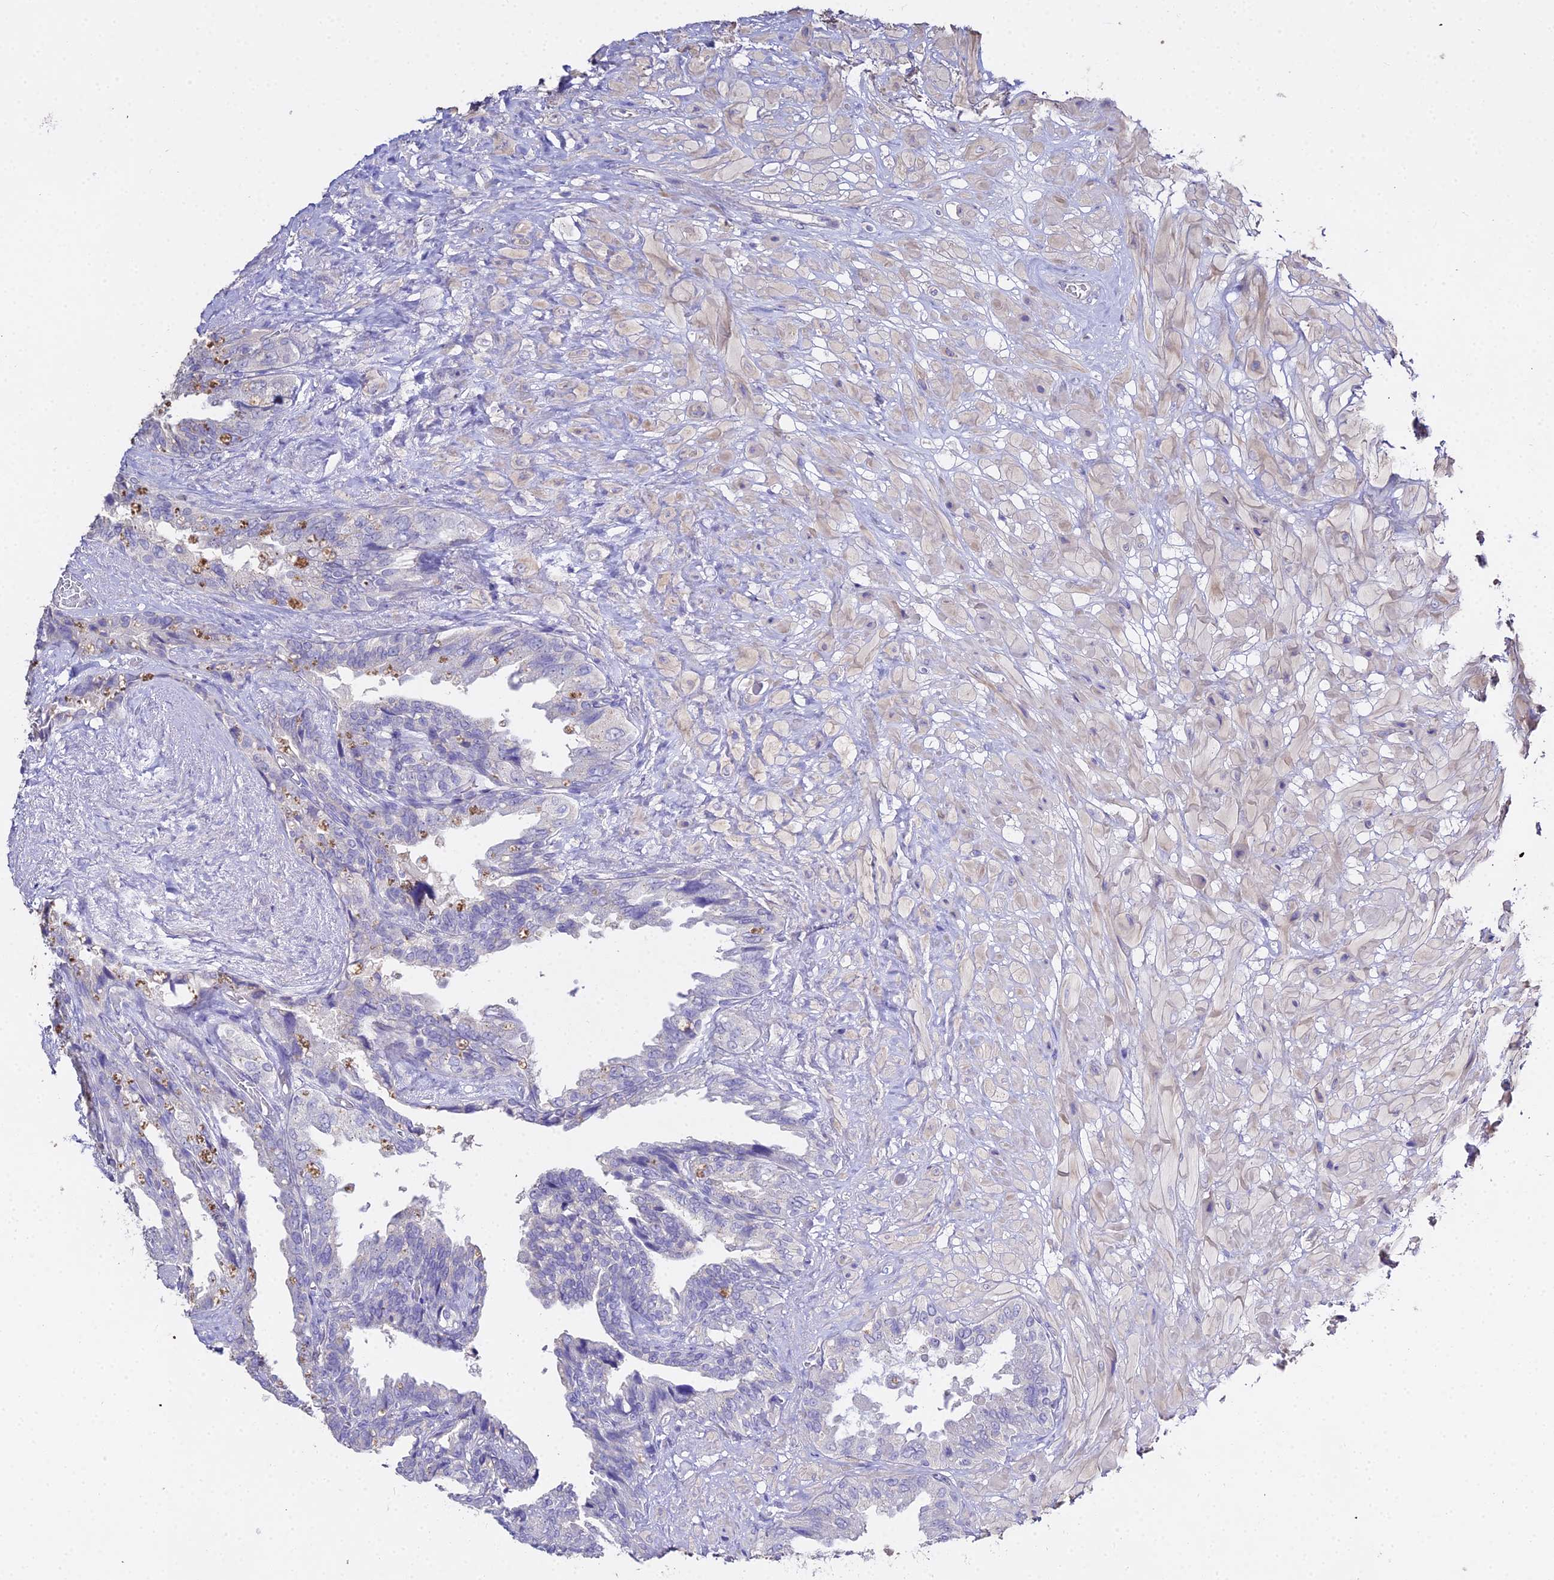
{"staining": {"intensity": "negative", "quantity": "none", "location": "none"}, "tissue": "seminal vesicle", "cell_type": "Glandular cells", "image_type": "normal", "snomed": [{"axis": "morphology", "description": "Normal tissue, NOS"}, {"axis": "topography", "description": "Seminal veicle"}, {"axis": "topography", "description": "Peripheral nerve tissue"}], "caption": "Histopathology image shows no significant protein positivity in glandular cells of unremarkable seminal vesicle. The staining is performed using DAB (3,3'-diaminobenzidine) brown chromogen with nuclei counter-stained in using hematoxylin.", "gene": "GLYAT", "patient": {"sex": "male", "age": 60}}